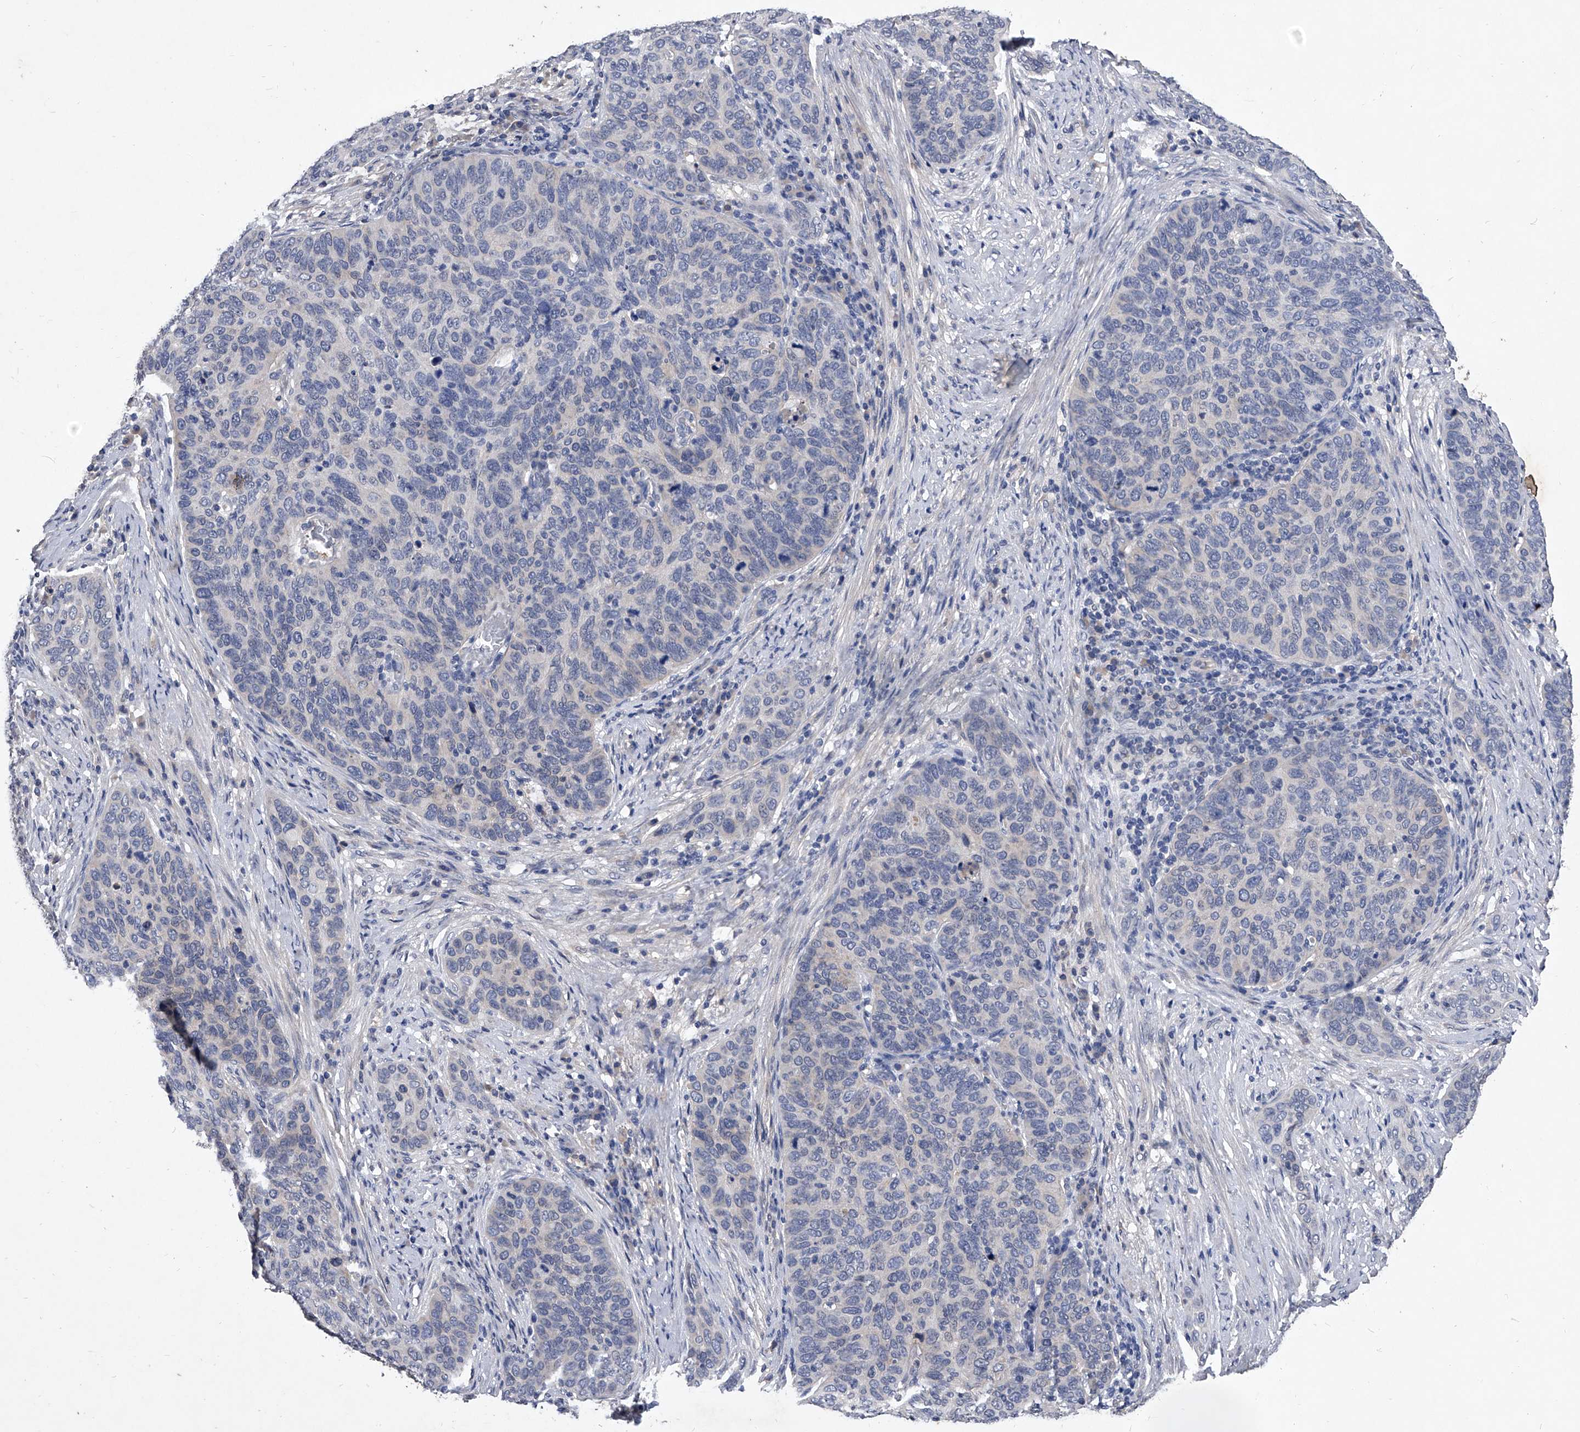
{"staining": {"intensity": "negative", "quantity": "none", "location": "none"}, "tissue": "cervical cancer", "cell_type": "Tumor cells", "image_type": "cancer", "snomed": [{"axis": "morphology", "description": "Squamous cell carcinoma, NOS"}, {"axis": "topography", "description": "Cervix"}], "caption": "Tumor cells show no significant protein positivity in cervical cancer.", "gene": "C5", "patient": {"sex": "female", "age": 60}}